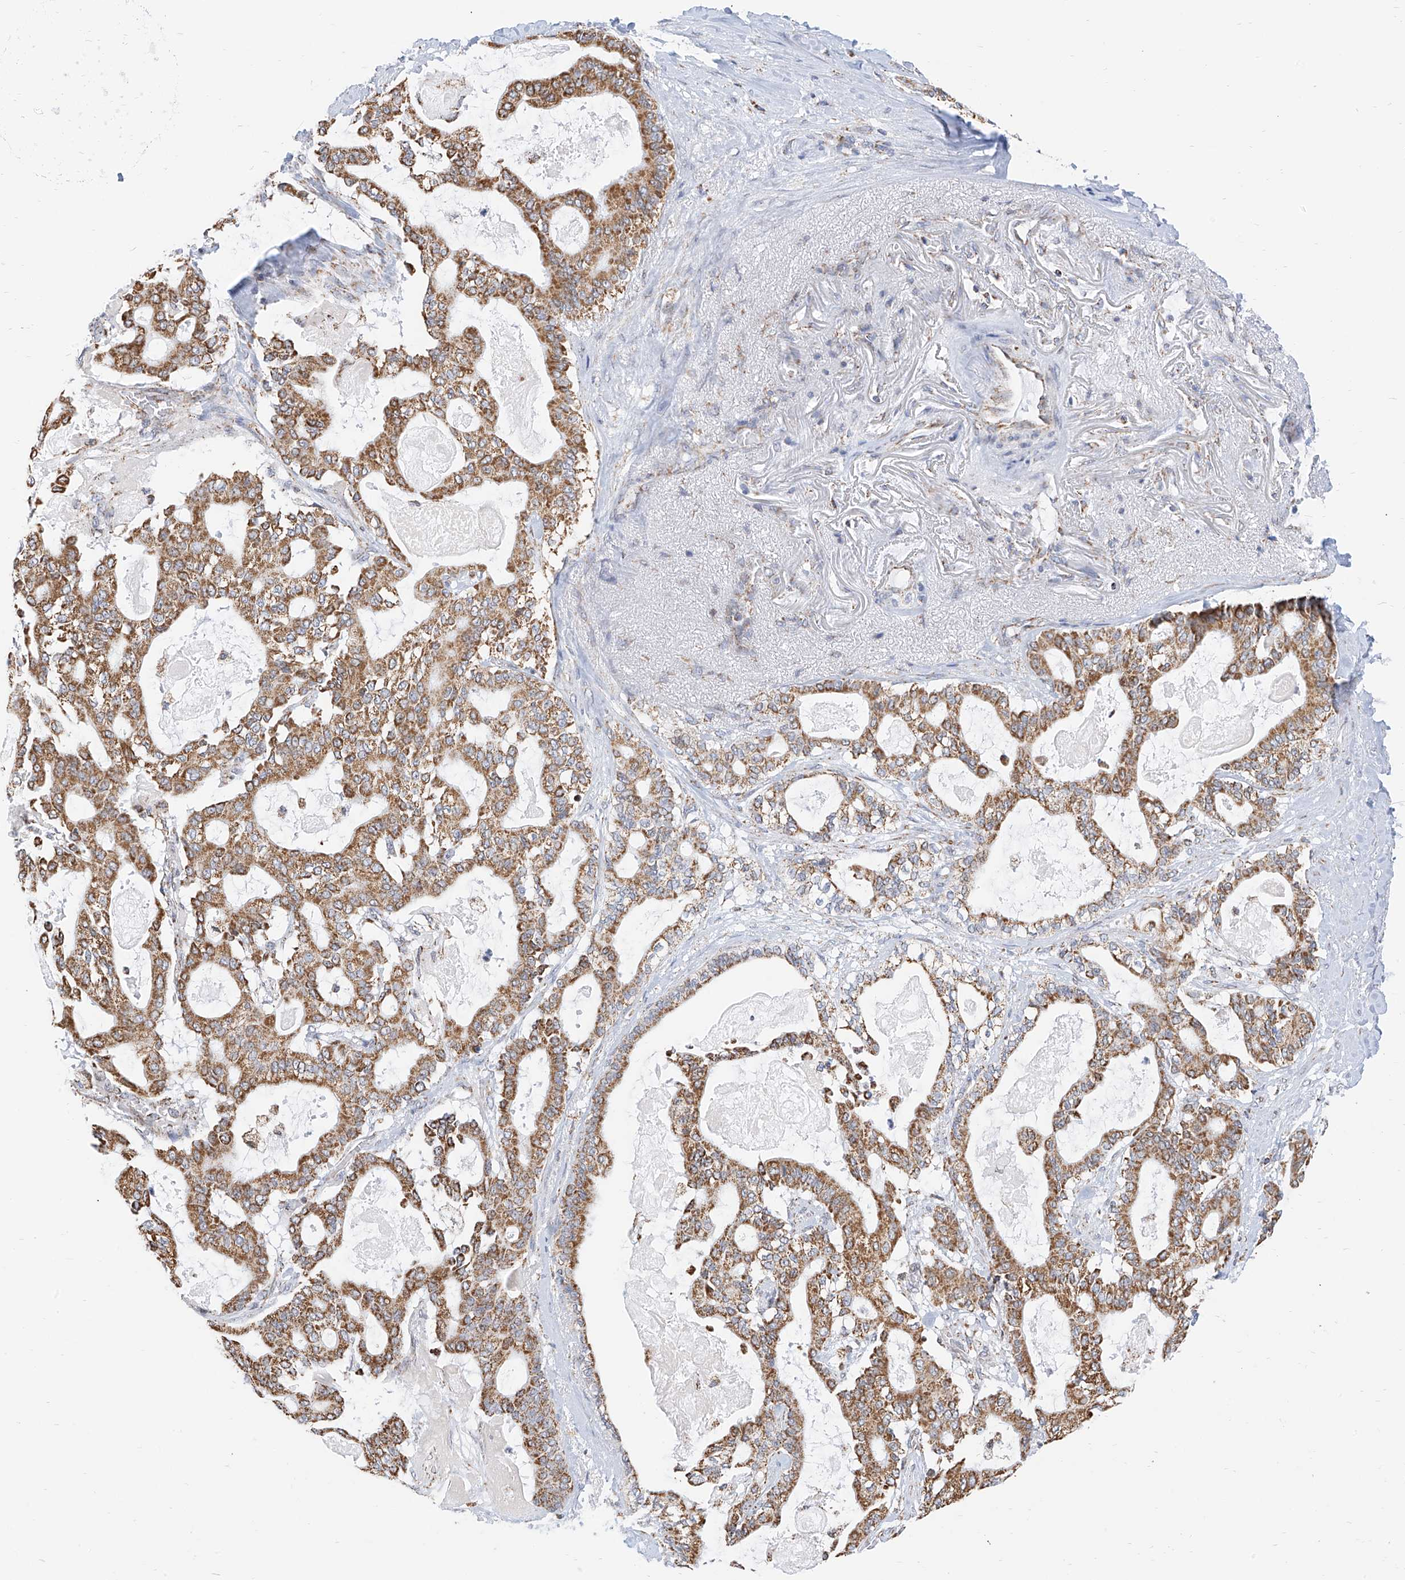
{"staining": {"intensity": "moderate", "quantity": ">75%", "location": "cytoplasmic/membranous"}, "tissue": "pancreatic cancer", "cell_type": "Tumor cells", "image_type": "cancer", "snomed": [{"axis": "morphology", "description": "Adenocarcinoma, NOS"}, {"axis": "topography", "description": "Pancreas"}], "caption": "This is a photomicrograph of immunohistochemistry staining of adenocarcinoma (pancreatic), which shows moderate positivity in the cytoplasmic/membranous of tumor cells.", "gene": "NALCN", "patient": {"sex": "male", "age": 63}}